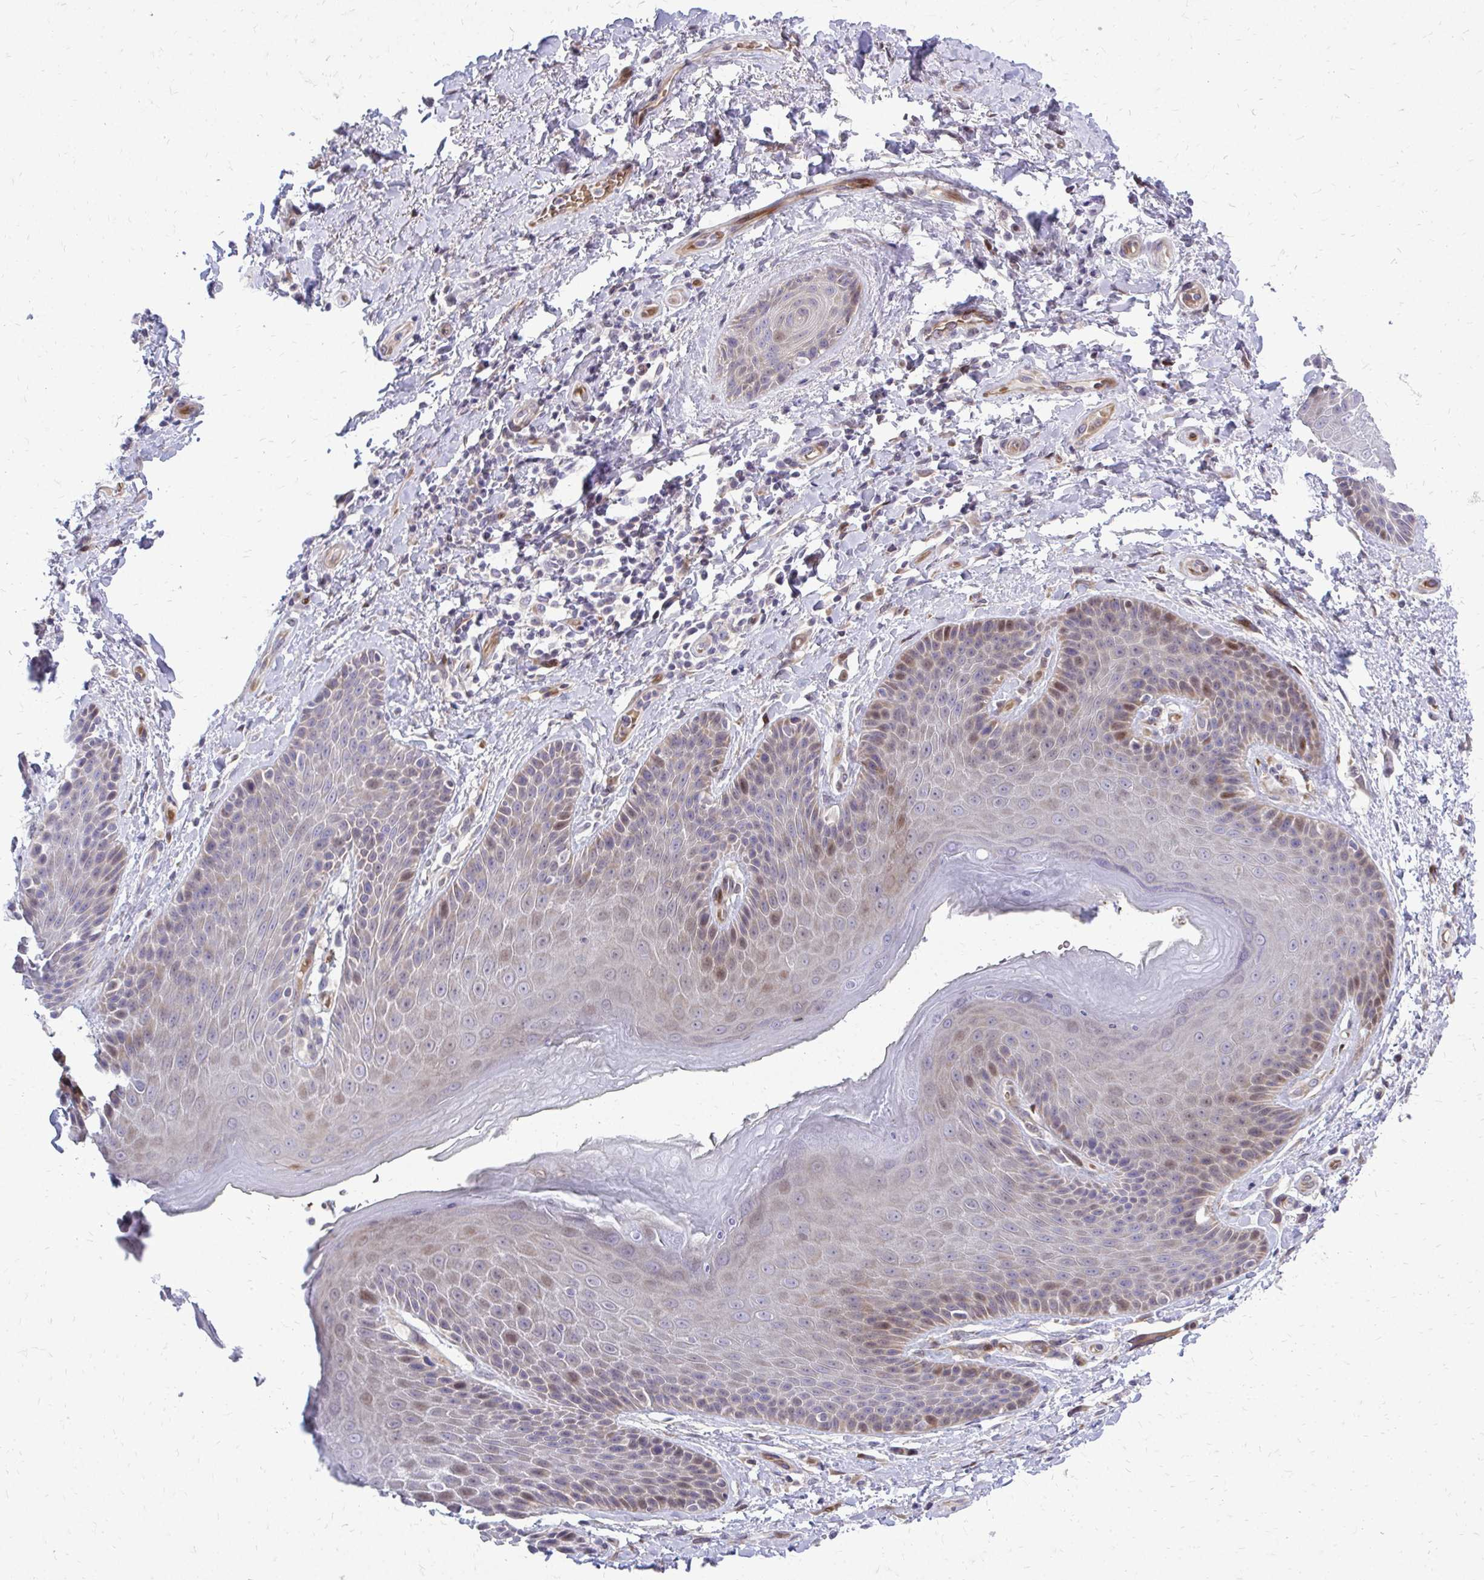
{"staining": {"intensity": "moderate", "quantity": "<25%", "location": "nuclear"}, "tissue": "skin", "cell_type": "Epidermal cells", "image_type": "normal", "snomed": [{"axis": "morphology", "description": "Normal tissue, NOS"}, {"axis": "topography", "description": "Anal"}, {"axis": "topography", "description": "Peripheral nerve tissue"}], "caption": "High-magnification brightfield microscopy of normal skin stained with DAB (3,3'-diaminobenzidine) (brown) and counterstained with hematoxylin (blue). epidermal cells exhibit moderate nuclear positivity is present in about<25% of cells. (DAB IHC with brightfield microscopy, high magnification).", "gene": "PPDPFL", "patient": {"sex": "male", "age": 51}}